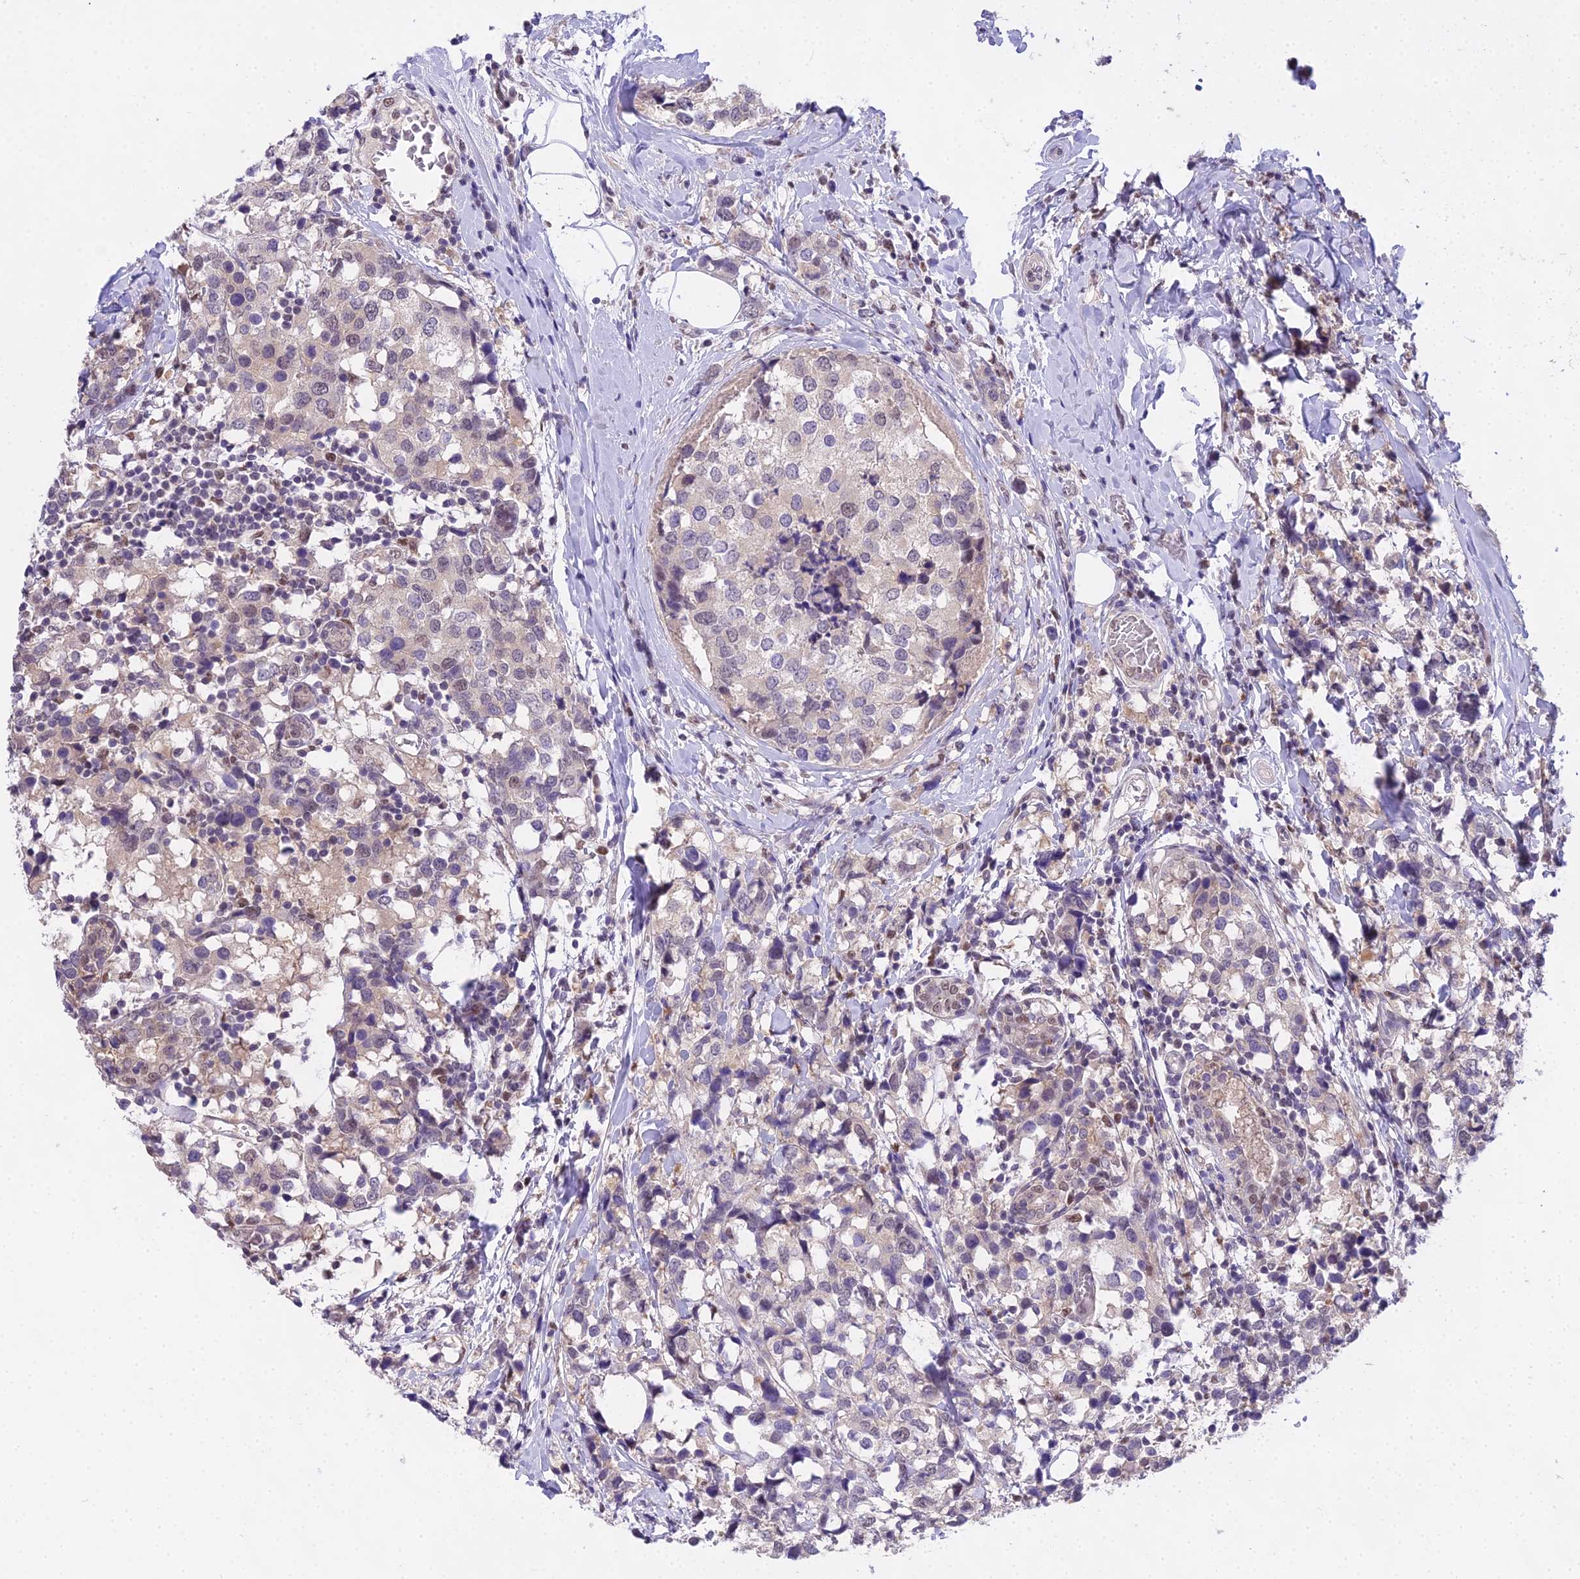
{"staining": {"intensity": "weak", "quantity": "<25%", "location": "cytoplasmic/membranous"}, "tissue": "breast cancer", "cell_type": "Tumor cells", "image_type": "cancer", "snomed": [{"axis": "morphology", "description": "Lobular carcinoma"}, {"axis": "topography", "description": "Breast"}], "caption": "Tumor cells are negative for brown protein staining in breast lobular carcinoma.", "gene": "MAT2A", "patient": {"sex": "female", "age": 59}}